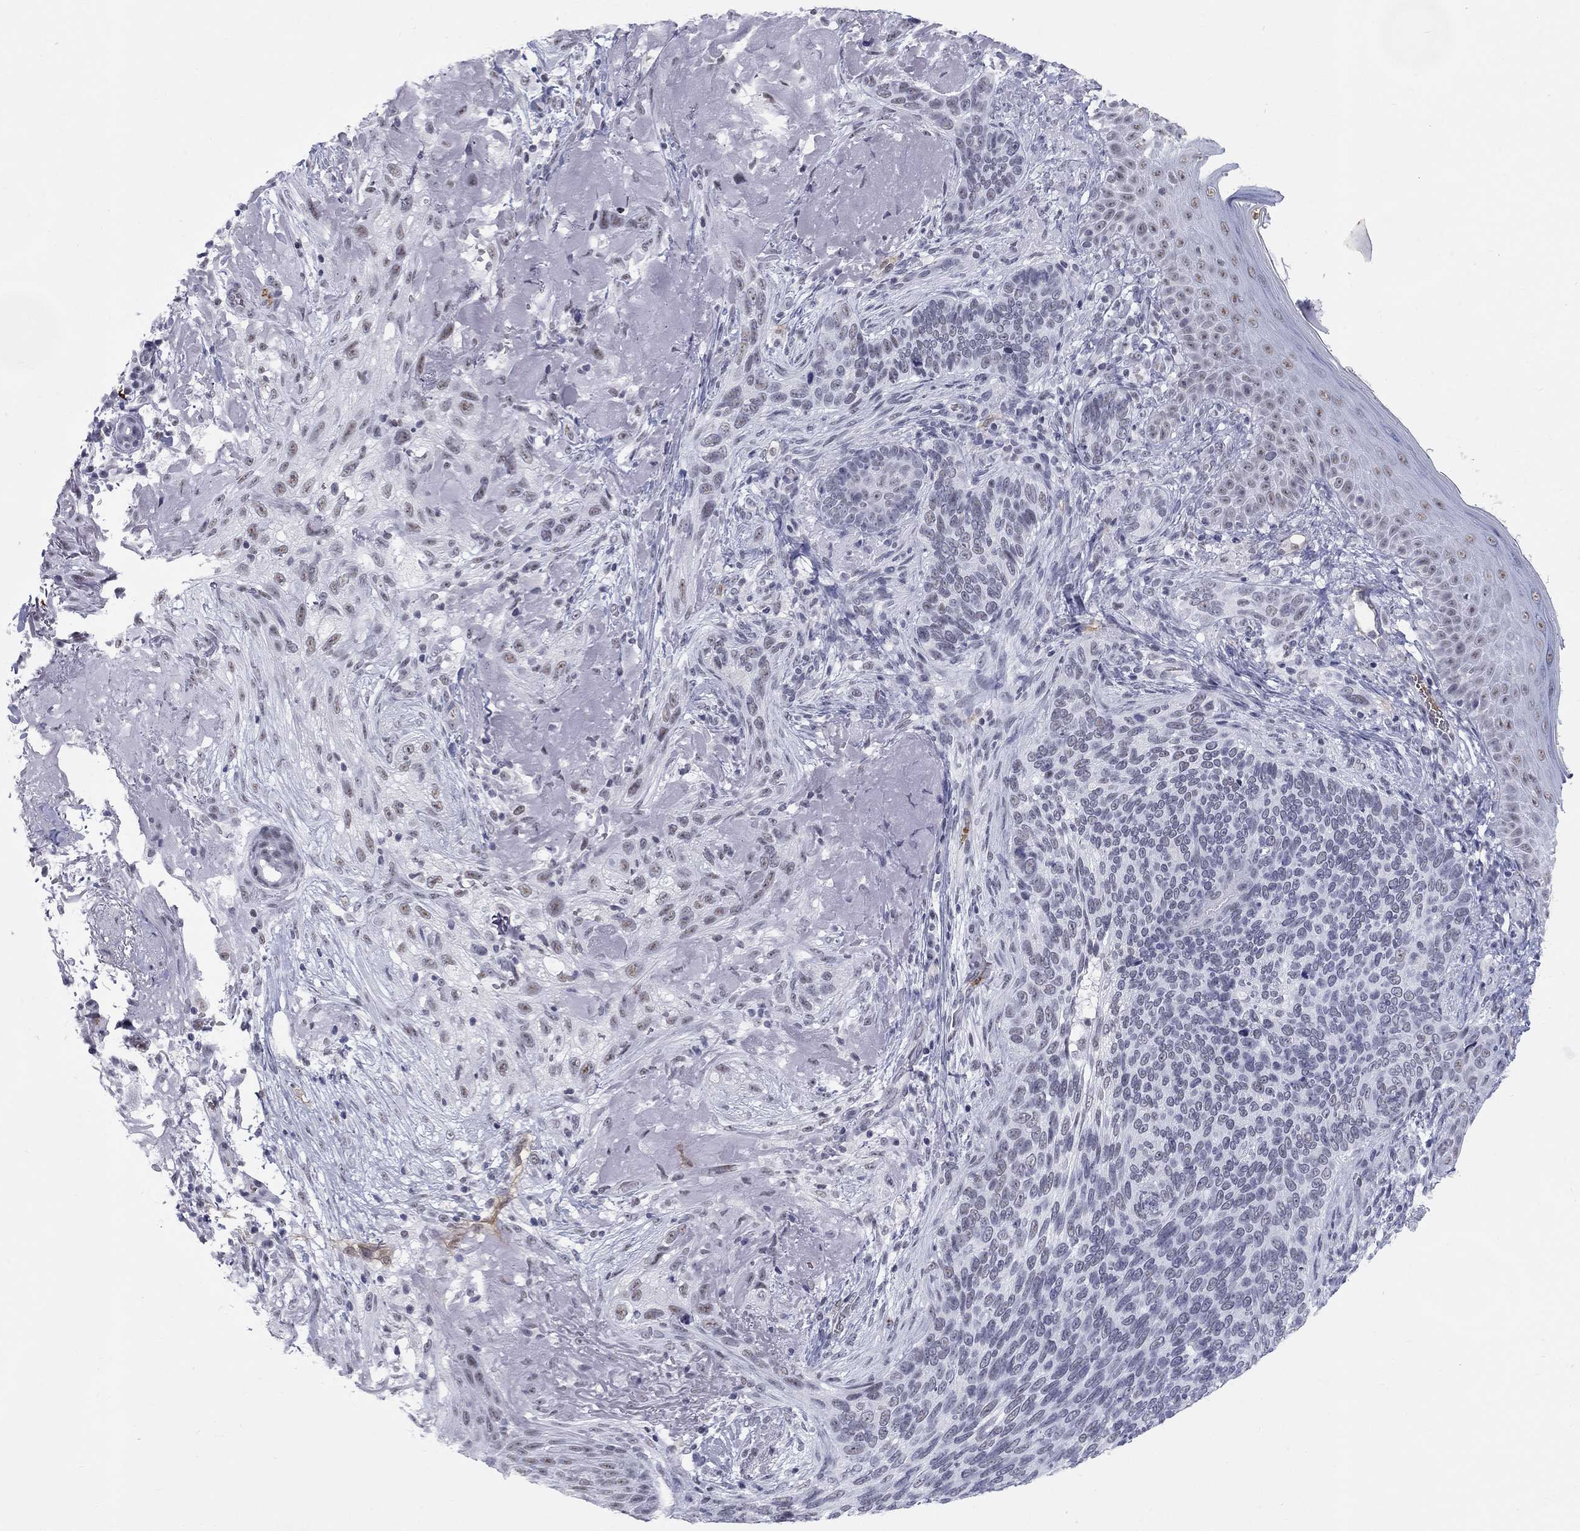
{"staining": {"intensity": "weak", "quantity": "<25%", "location": "nuclear"}, "tissue": "skin cancer", "cell_type": "Tumor cells", "image_type": "cancer", "snomed": [{"axis": "morphology", "description": "Basal cell carcinoma"}, {"axis": "topography", "description": "Skin"}], "caption": "Immunohistochemical staining of human basal cell carcinoma (skin) exhibits no significant staining in tumor cells.", "gene": "DMTN", "patient": {"sex": "male", "age": 91}}